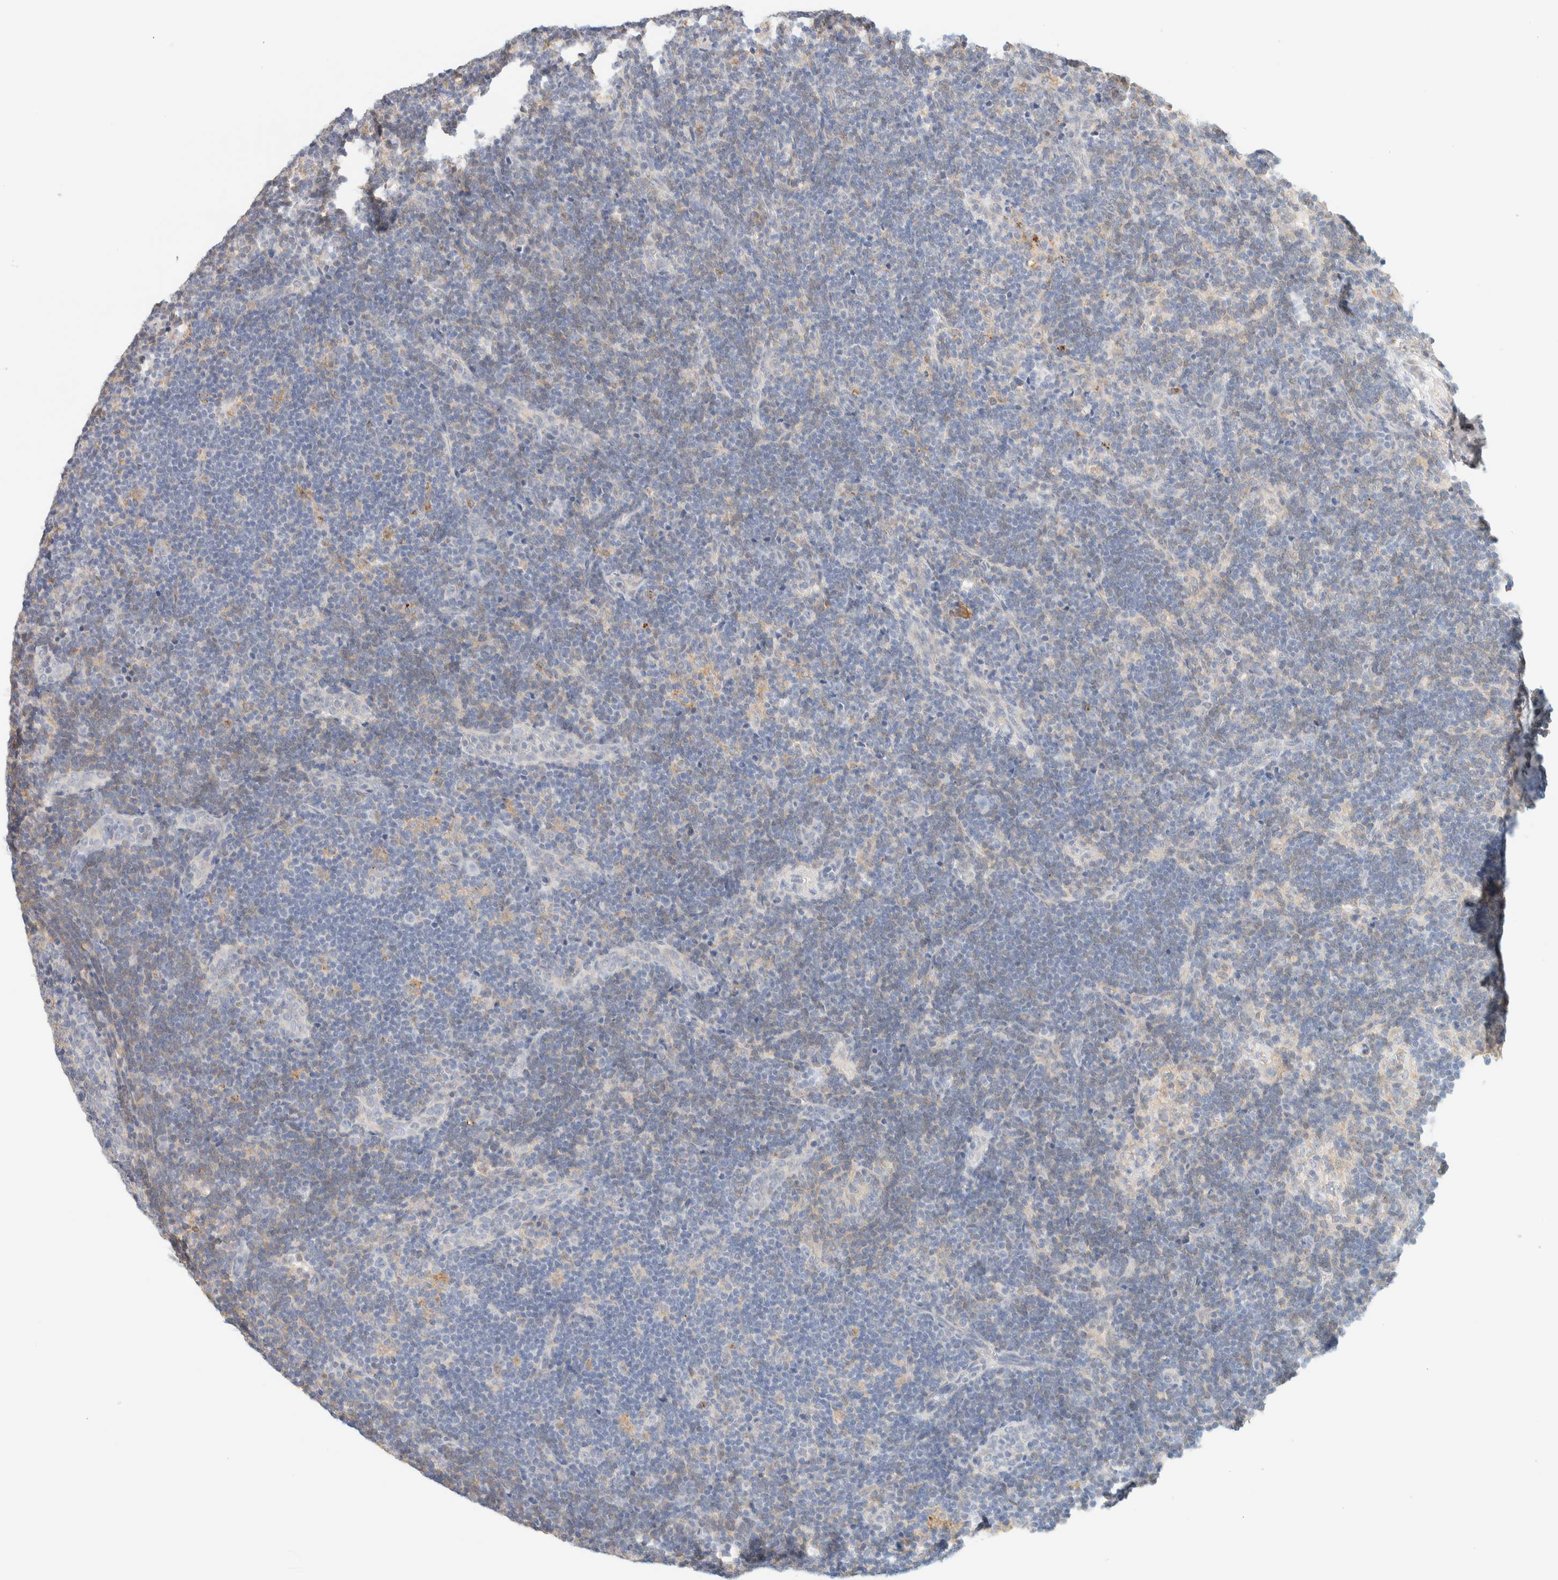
{"staining": {"intensity": "negative", "quantity": "none", "location": "none"}, "tissue": "lymph node", "cell_type": "Germinal center cells", "image_type": "normal", "snomed": [{"axis": "morphology", "description": "Normal tissue, NOS"}, {"axis": "topography", "description": "Lymph node"}], "caption": "Germinal center cells show no significant protein expression in unremarkable lymph node. (DAB (3,3'-diaminobenzidine) immunohistochemistry (IHC), high magnification).", "gene": "NT5C", "patient": {"sex": "female", "age": 22}}